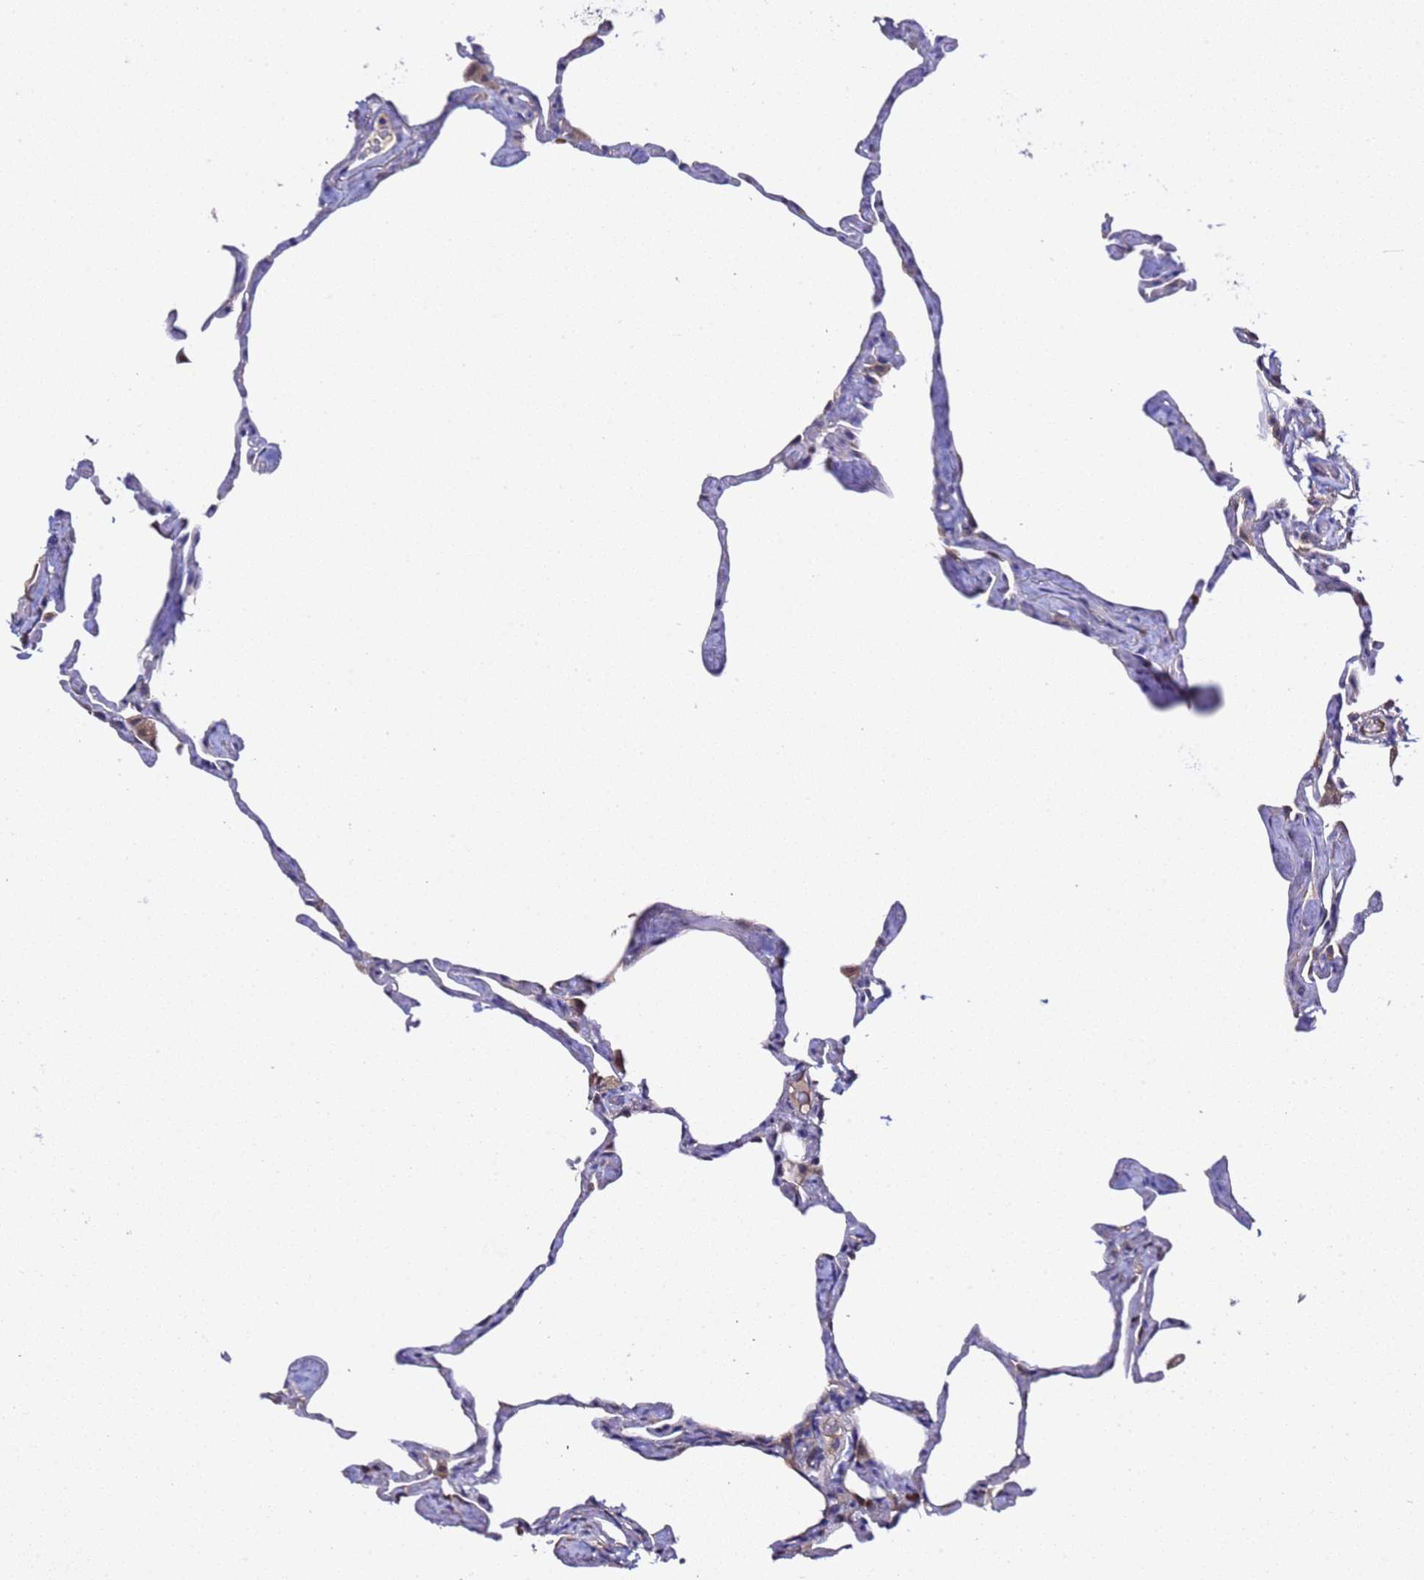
{"staining": {"intensity": "negative", "quantity": "none", "location": "none"}, "tissue": "lung", "cell_type": "Alveolar cells", "image_type": "normal", "snomed": [{"axis": "morphology", "description": "Normal tissue, NOS"}, {"axis": "topography", "description": "Lung"}], "caption": "This is a micrograph of immunohistochemistry staining of benign lung, which shows no staining in alveolar cells.", "gene": "ALG3", "patient": {"sex": "male", "age": 65}}